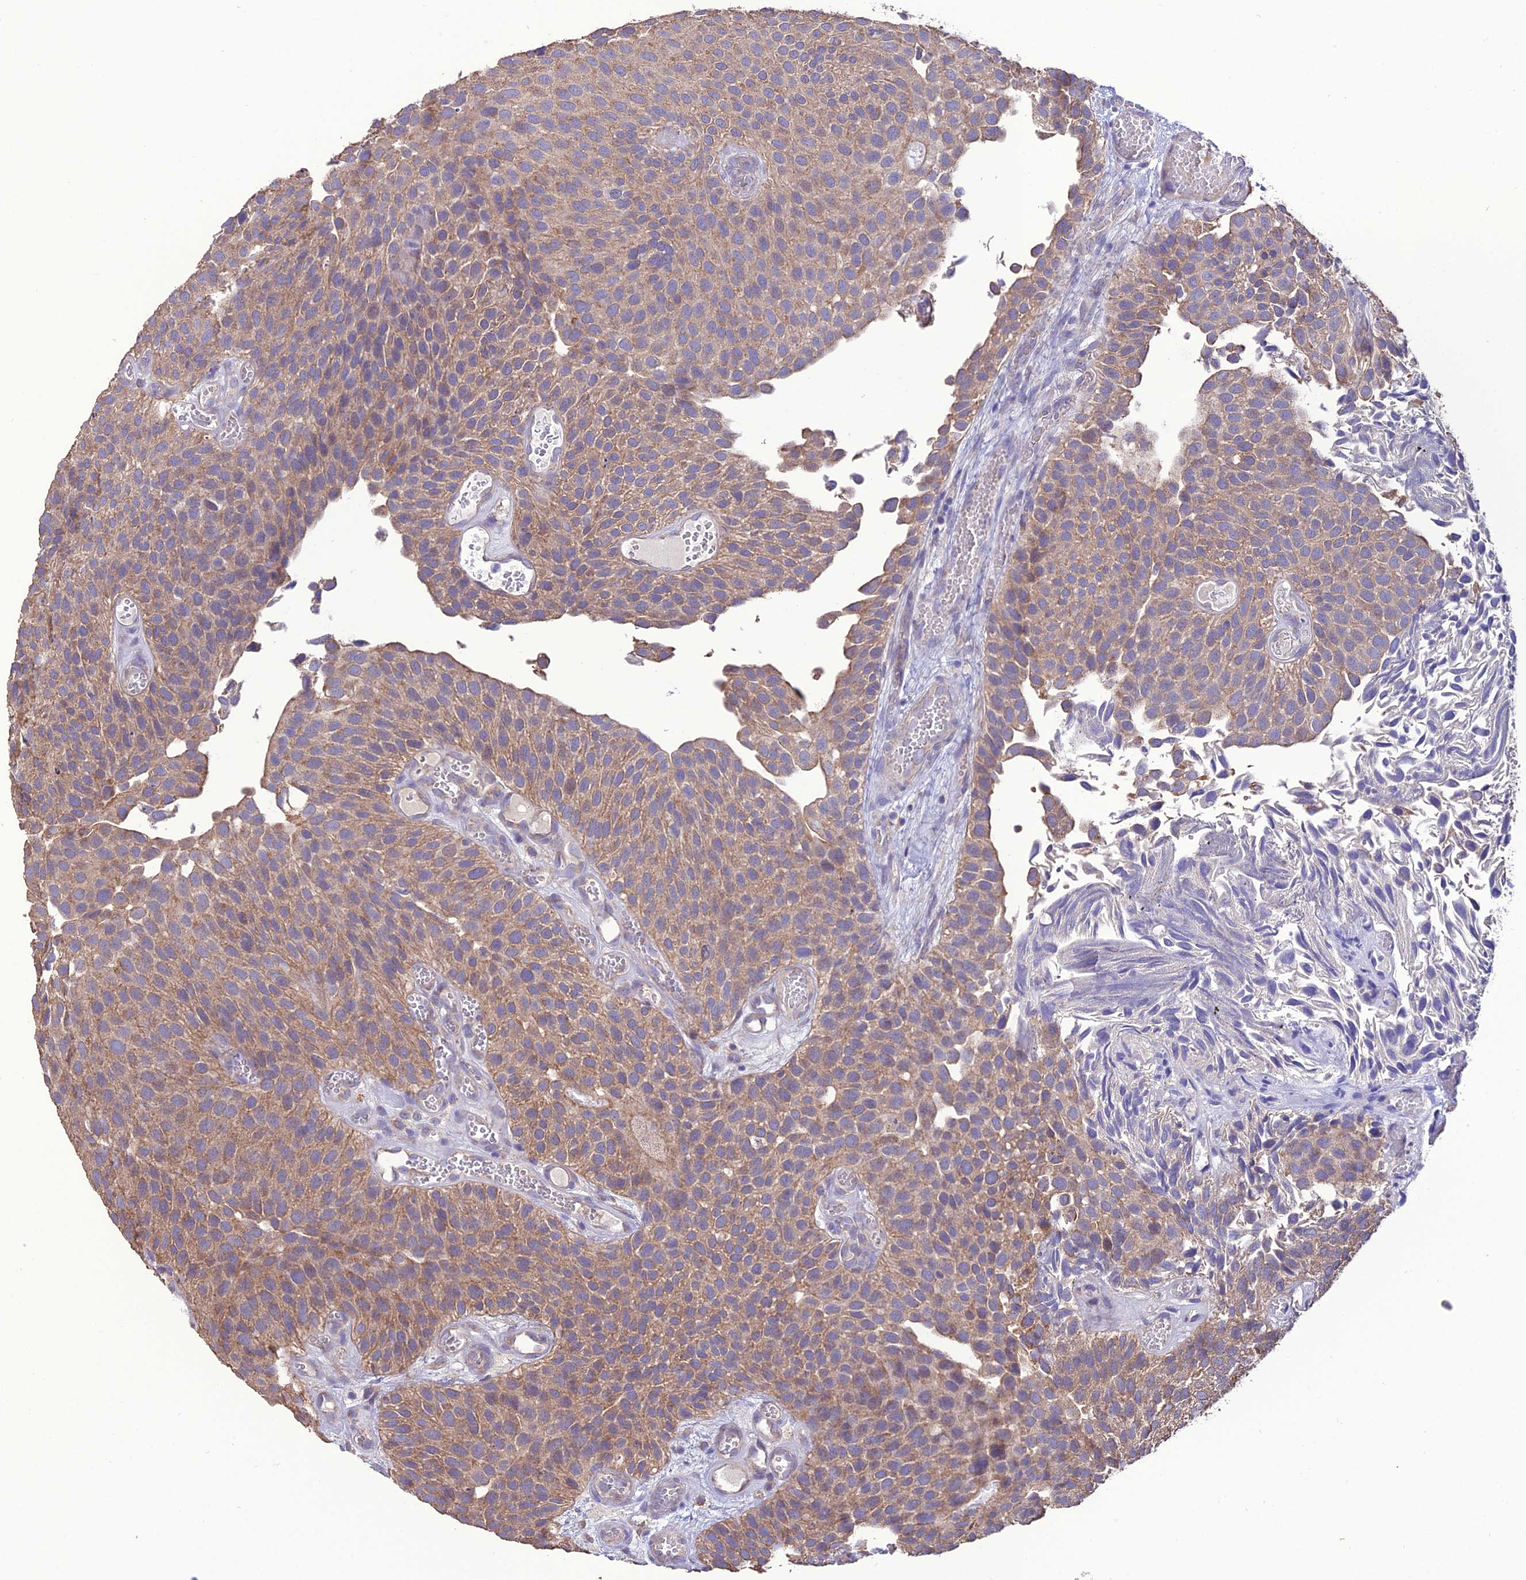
{"staining": {"intensity": "moderate", "quantity": "25%-75%", "location": "cytoplasmic/membranous"}, "tissue": "urothelial cancer", "cell_type": "Tumor cells", "image_type": "cancer", "snomed": [{"axis": "morphology", "description": "Urothelial carcinoma, Low grade"}, {"axis": "topography", "description": "Urinary bladder"}], "caption": "Protein staining reveals moderate cytoplasmic/membranous staining in about 25%-75% of tumor cells in urothelial carcinoma (low-grade).", "gene": "HOGA1", "patient": {"sex": "male", "age": 89}}